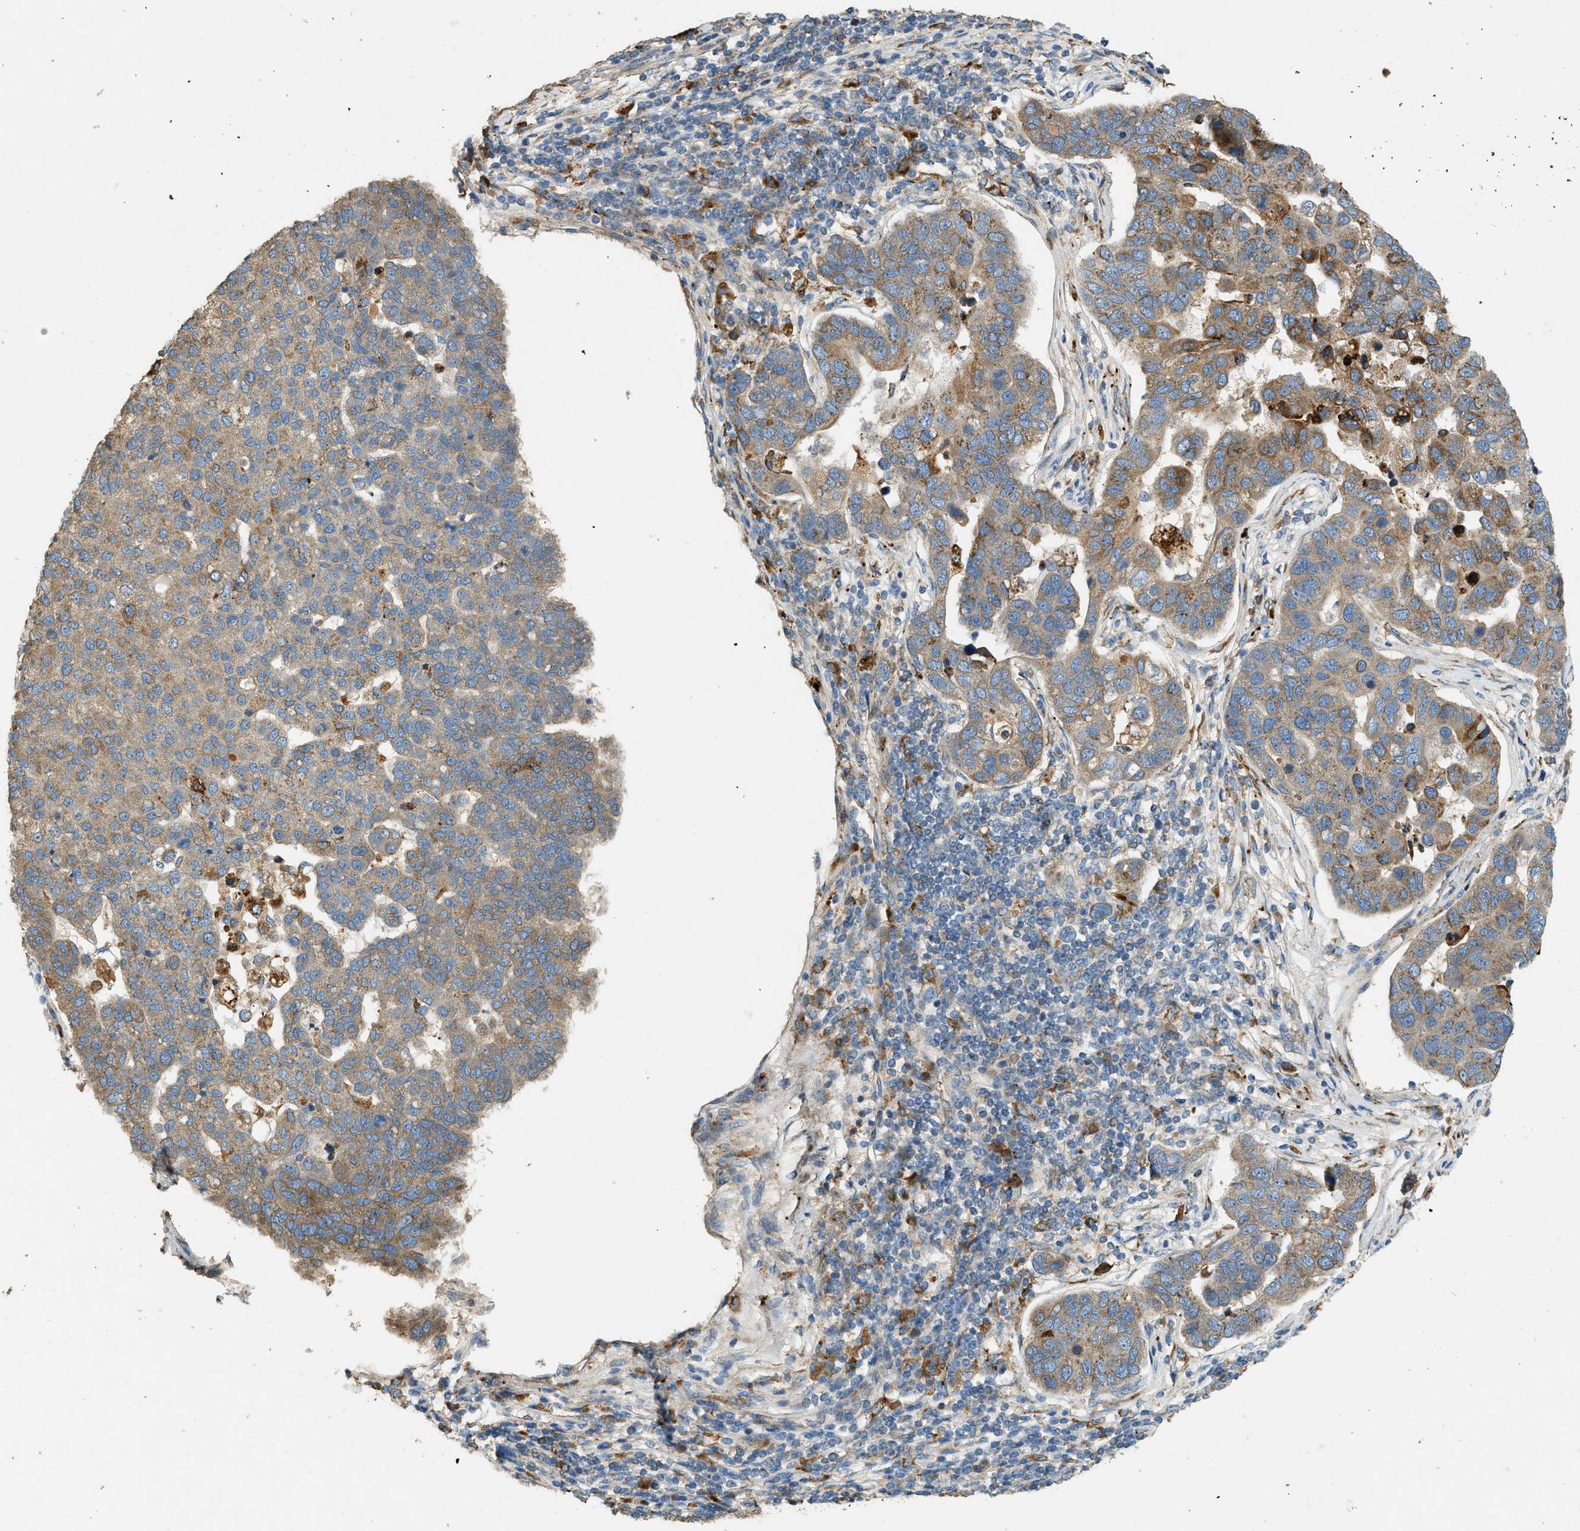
{"staining": {"intensity": "moderate", "quantity": ">75%", "location": "cytoplasmic/membranous"}, "tissue": "pancreatic cancer", "cell_type": "Tumor cells", "image_type": "cancer", "snomed": [{"axis": "morphology", "description": "Adenocarcinoma, NOS"}, {"axis": "topography", "description": "Pancreas"}], "caption": "Immunohistochemistry (IHC) micrograph of human pancreatic cancer (adenocarcinoma) stained for a protein (brown), which displays medium levels of moderate cytoplasmic/membranous staining in approximately >75% of tumor cells.", "gene": "CTSB", "patient": {"sex": "female", "age": 61}}